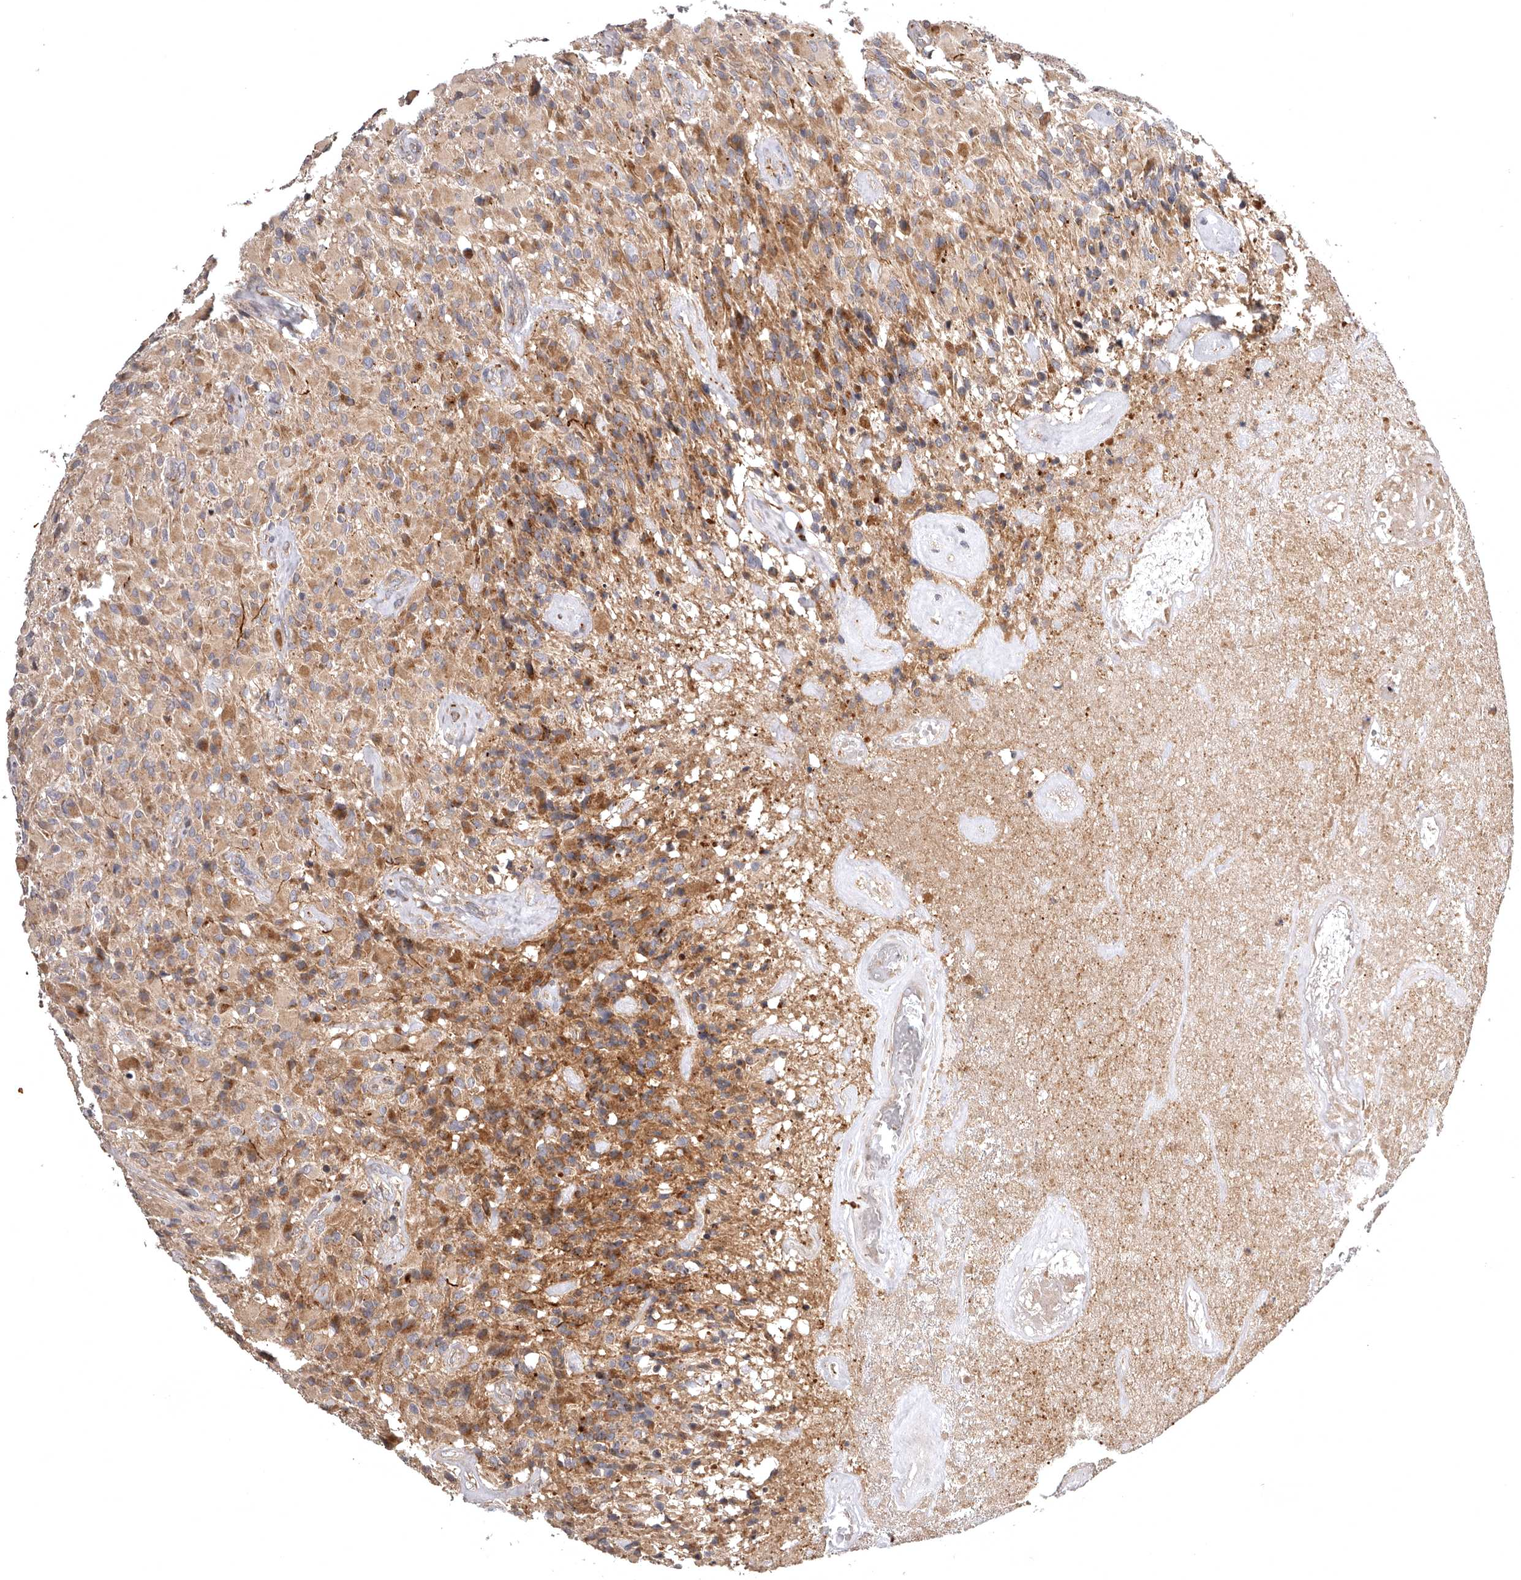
{"staining": {"intensity": "moderate", "quantity": ">75%", "location": "cytoplasmic/membranous"}, "tissue": "glioma", "cell_type": "Tumor cells", "image_type": "cancer", "snomed": [{"axis": "morphology", "description": "Glioma, malignant, High grade"}, {"axis": "topography", "description": "Brain"}], "caption": "This is a photomicrograph of IHC staining of malignant glioma (high-grade), which shows moderate staining in the cytoplasmic/membranous of tumor cells.", "gene": "ADCY2", "patient": {"sex": "male", "age": 71}}